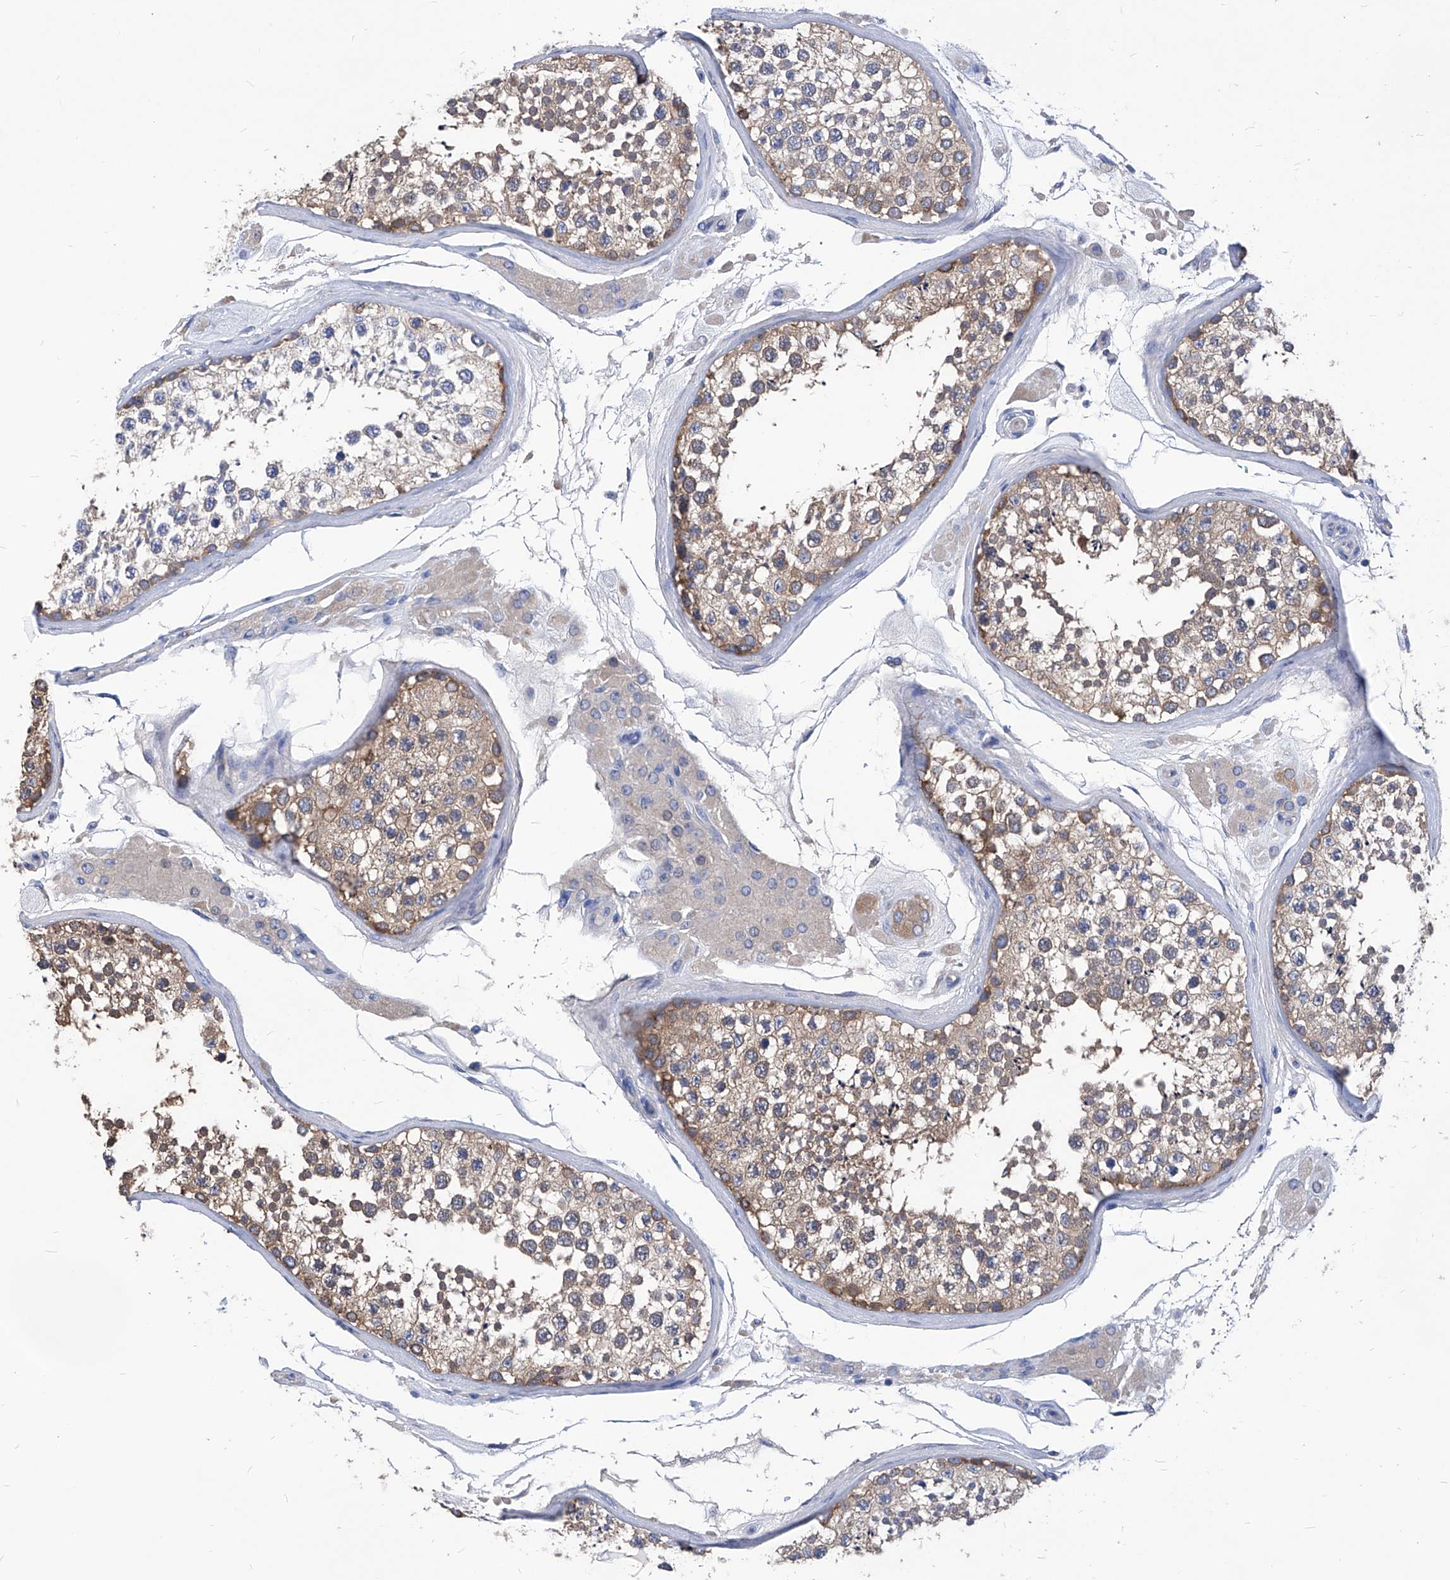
{"staining": {"intensity": "moderate", "quantity": "<25%", "location": "cytoplasmic/membranous"}, "tissue": "testis", "cell_type": "Cells in seminiferous ducts", "image_type": "normal", "snomed": [{"axis": "morphology", "description": "Normal tissue, NOS"}, {"axis": "topography", "description": "Testis"}], "caption": "DAB immunohistochemical staining of unremarkable human testis displays moderate cytoplasmic/membranous protein positivity in approximately <25% of cells in seminiferous ducts. (IHC, brightfield microscopy, high magnification).", "gene": "XPNPEP1", "patient": {"sex": "male", "age": 46}}